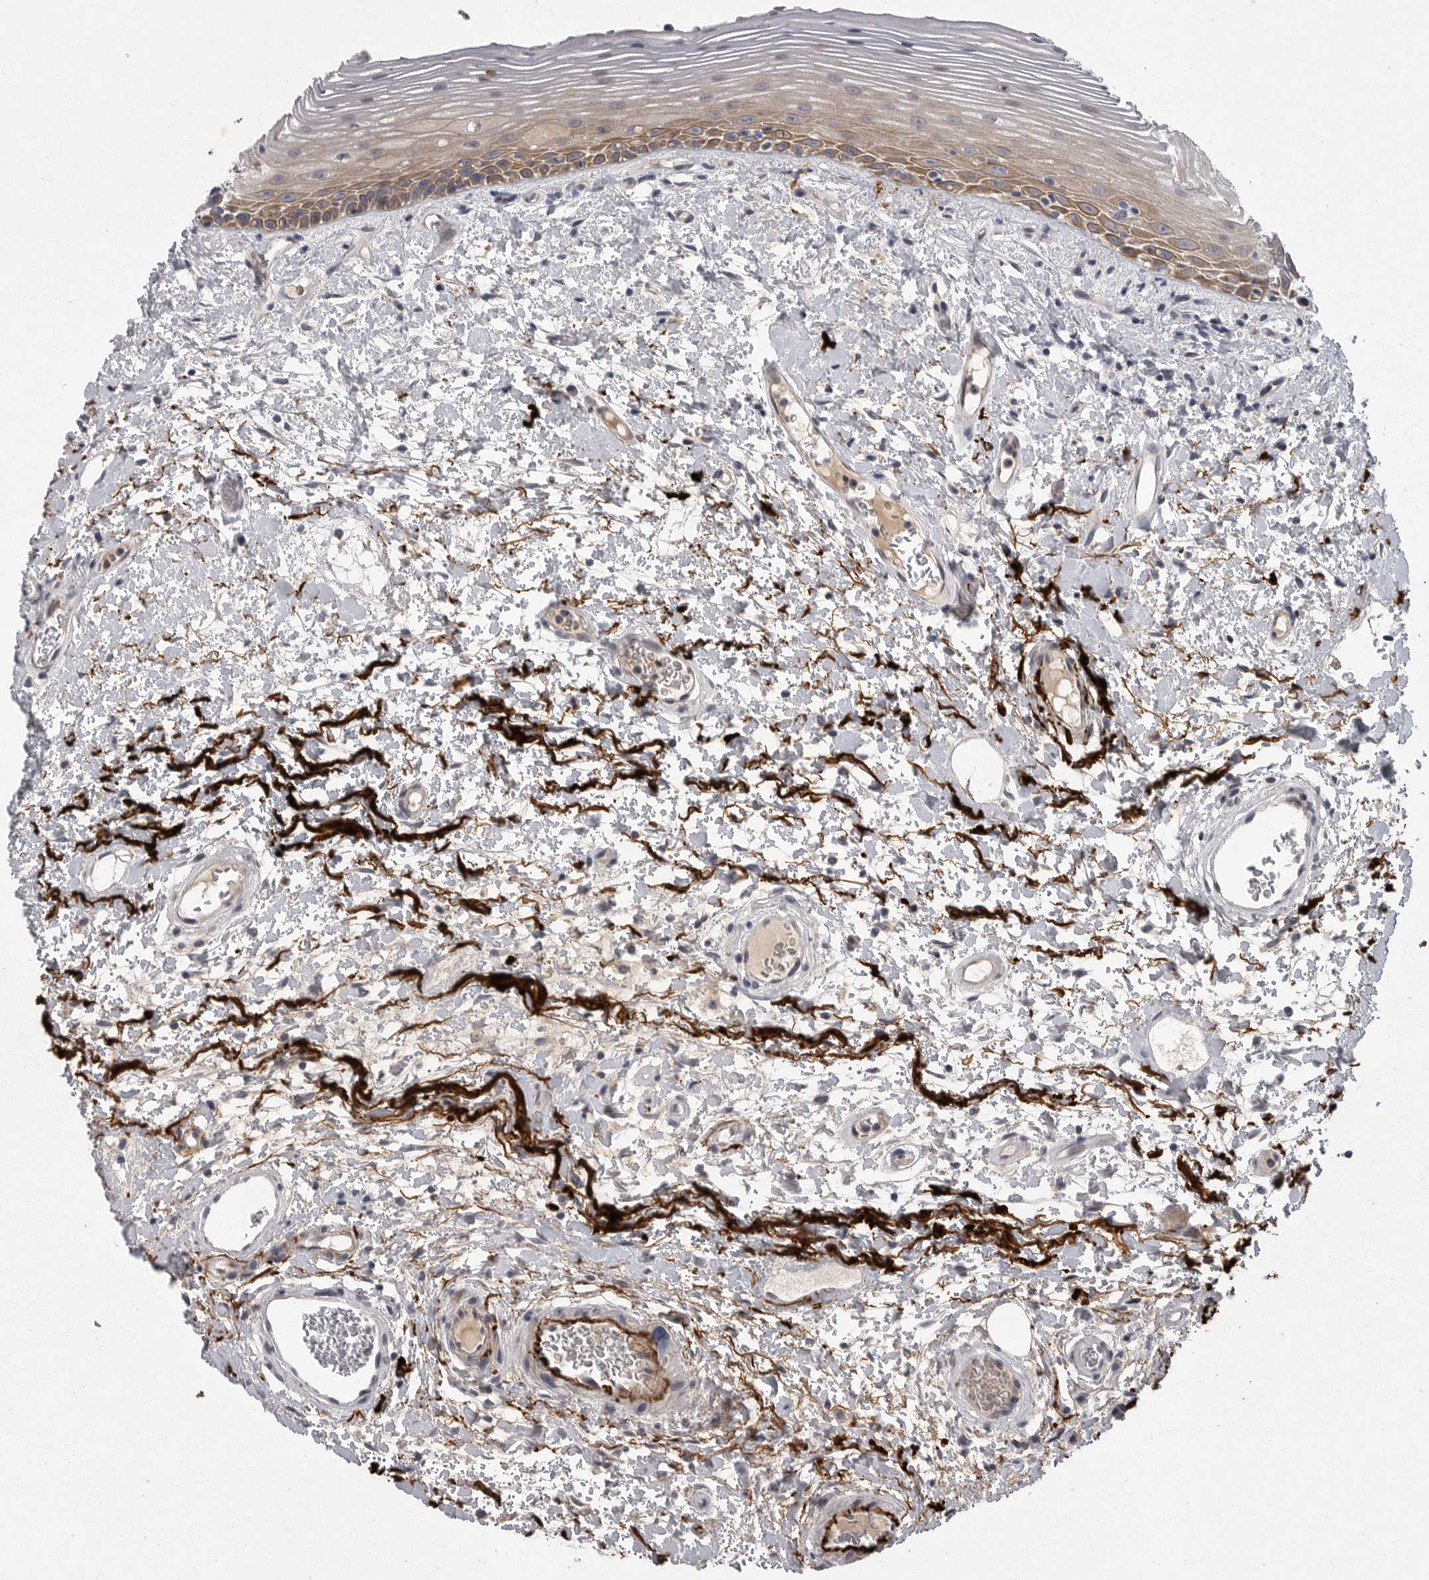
{"staining": {"intensity": "moderate", "quantity": "<25%", "location": "cytoplasmic/membranous"}, "tissue": "oral mucosa", "cell_type": "Squamous epithelial cells", "image_type": "normal", "snomed": [{"axis": "morphology", "description": "Normal tissue, NOS"}, {"axis": "topography", "description": "Oral tissue"}], "caption": "This is a histology image of immunohistochemistry (IHC) staining of normal oral mucosa, which shows moderate staining in the cytoplasmic/membranous of squamous epithelial cells.", "gene": "CRP", "patient": {"sex": "female", "age": 76}}